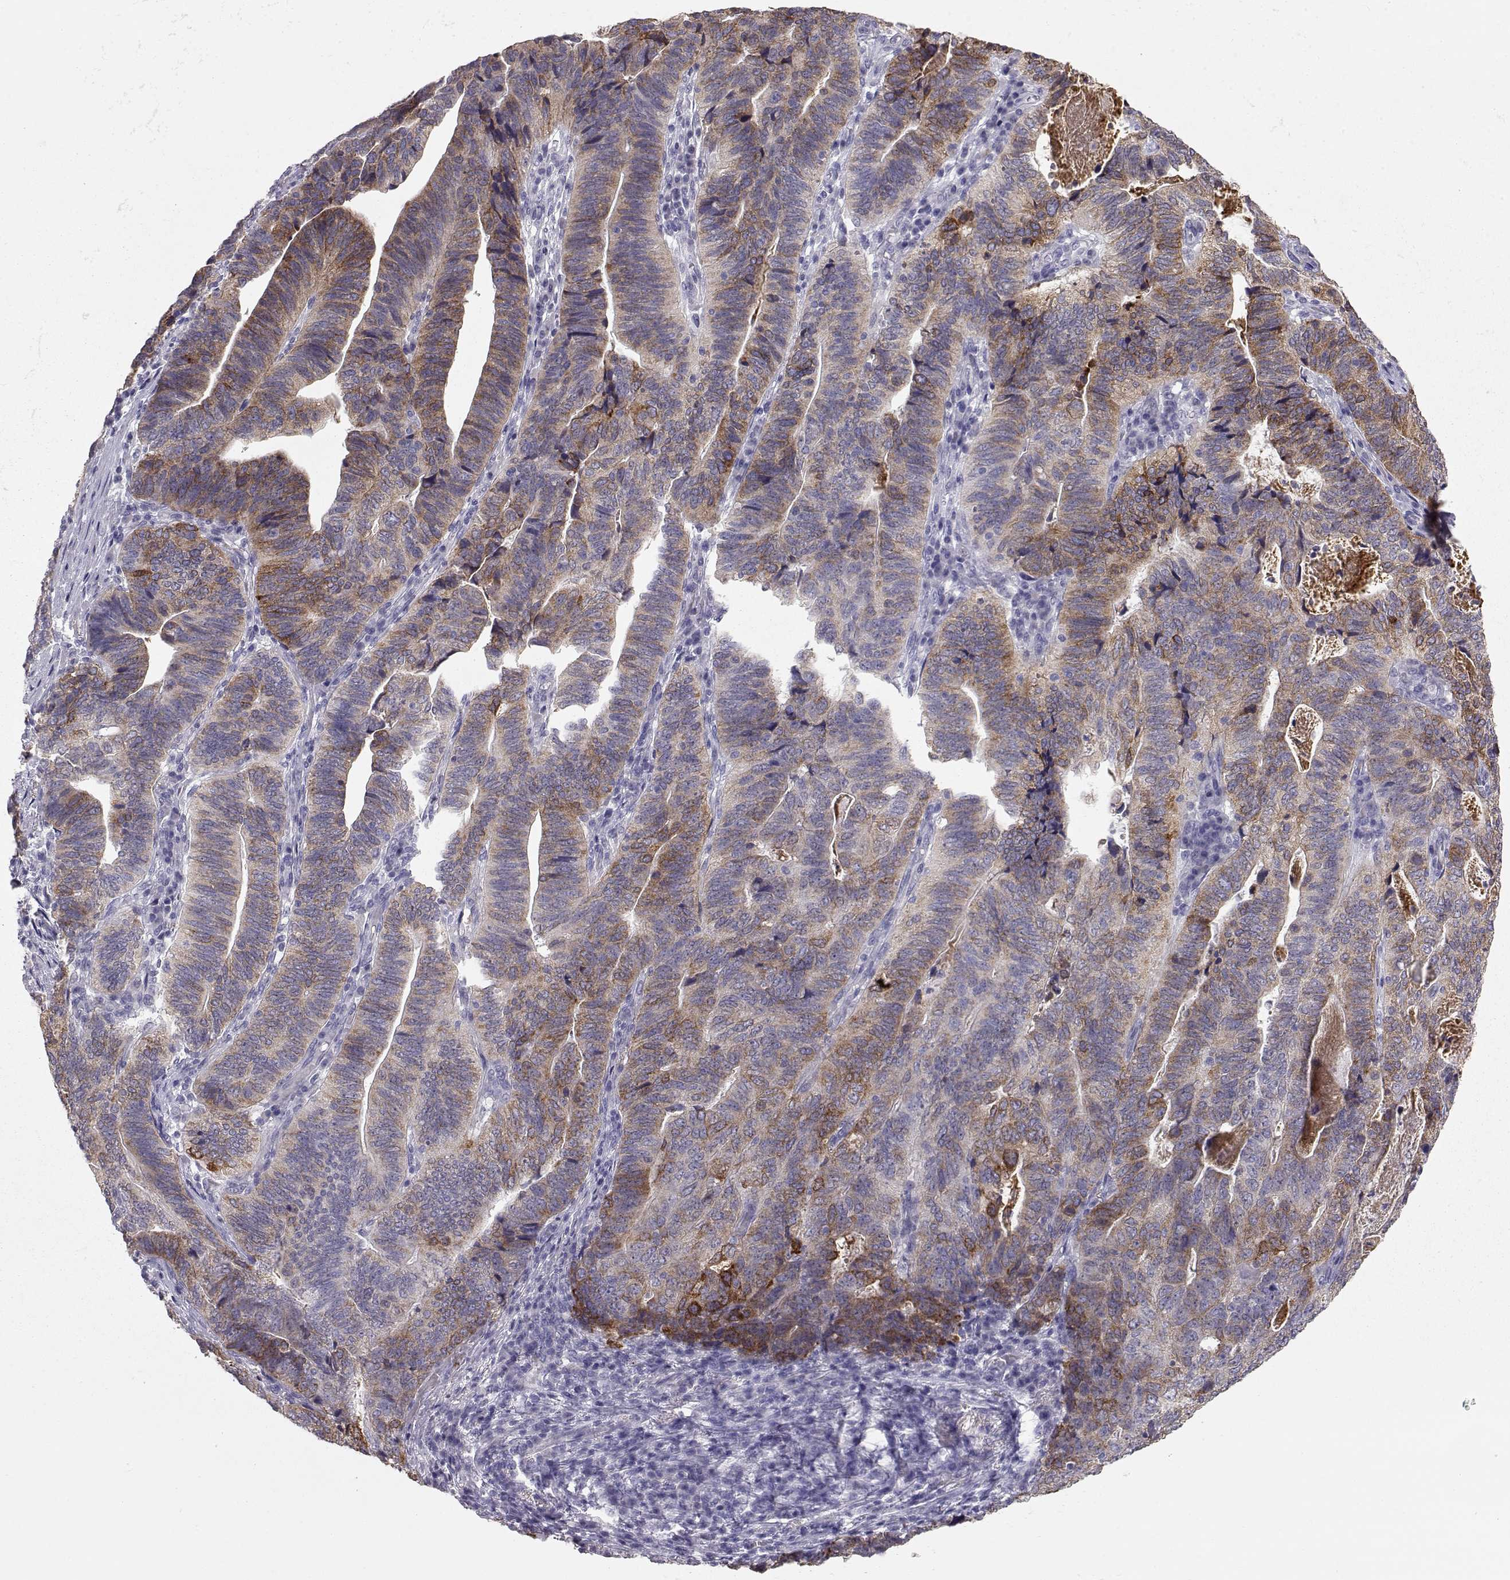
{"staining": {"intensity": "strong", "quantity": "<25%", "location": "cytoplasmic/membranous"}, "tissue": "stomach cancer", "cell_type": "Tumor cells", "image_type": "cancer", "snomed": [{"axis": "morphology", "description": "Adenocarcinoma, NOS"}, {"axis": "topography", "description": "Stomach, upper"}], "caption": "Stomach adenocarcinoma tissue reveals strong cytoplasmic/membranous positivity in approximately <25% of tumor cells", "gene": "LAMB3", "patient": {"sex": "female", "age": 67}}